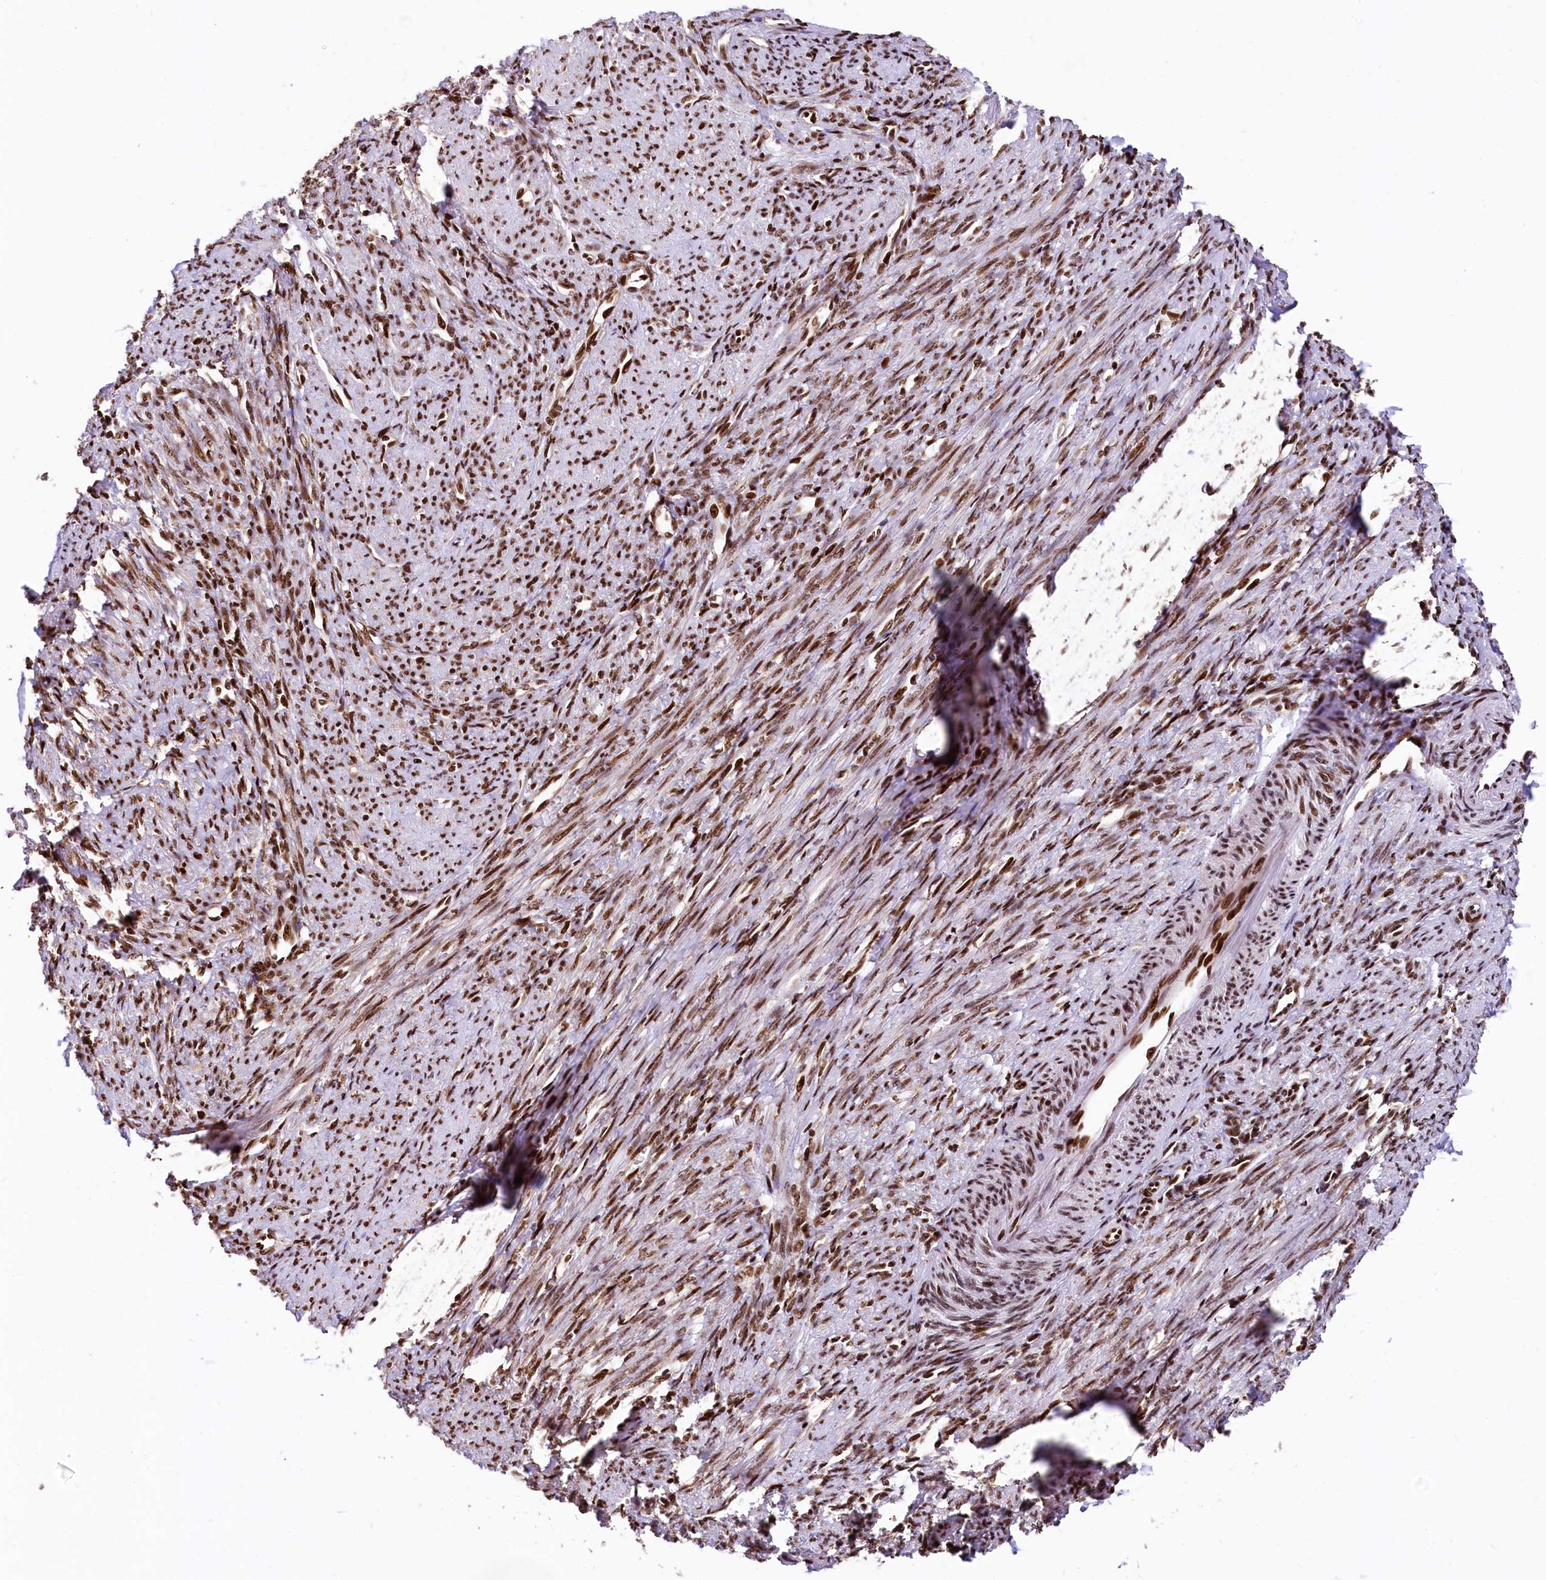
{"staining": {"intensity": "strong", "quantity": ">75%", "location": "nuclear"}, "tissue": "smooth muscle", "cell_type": "Smooth muscle cells", "image_type": "normal", "snomed": [{"axis": "morphology", "description": "Normal tissue, NOS"}, {"axis": "topography", "description": "Smooth muscle"}, {"axis": "topography", "description": "Uterus"}], "caption": "Unremarkable smooth muscle was stained to show a protein in brown. There is high levels of strong nuclear expression in about >75% of smooth muscle cells.", "gene": "PDS5B", "patient": {"sex": "female", "age": 59}}